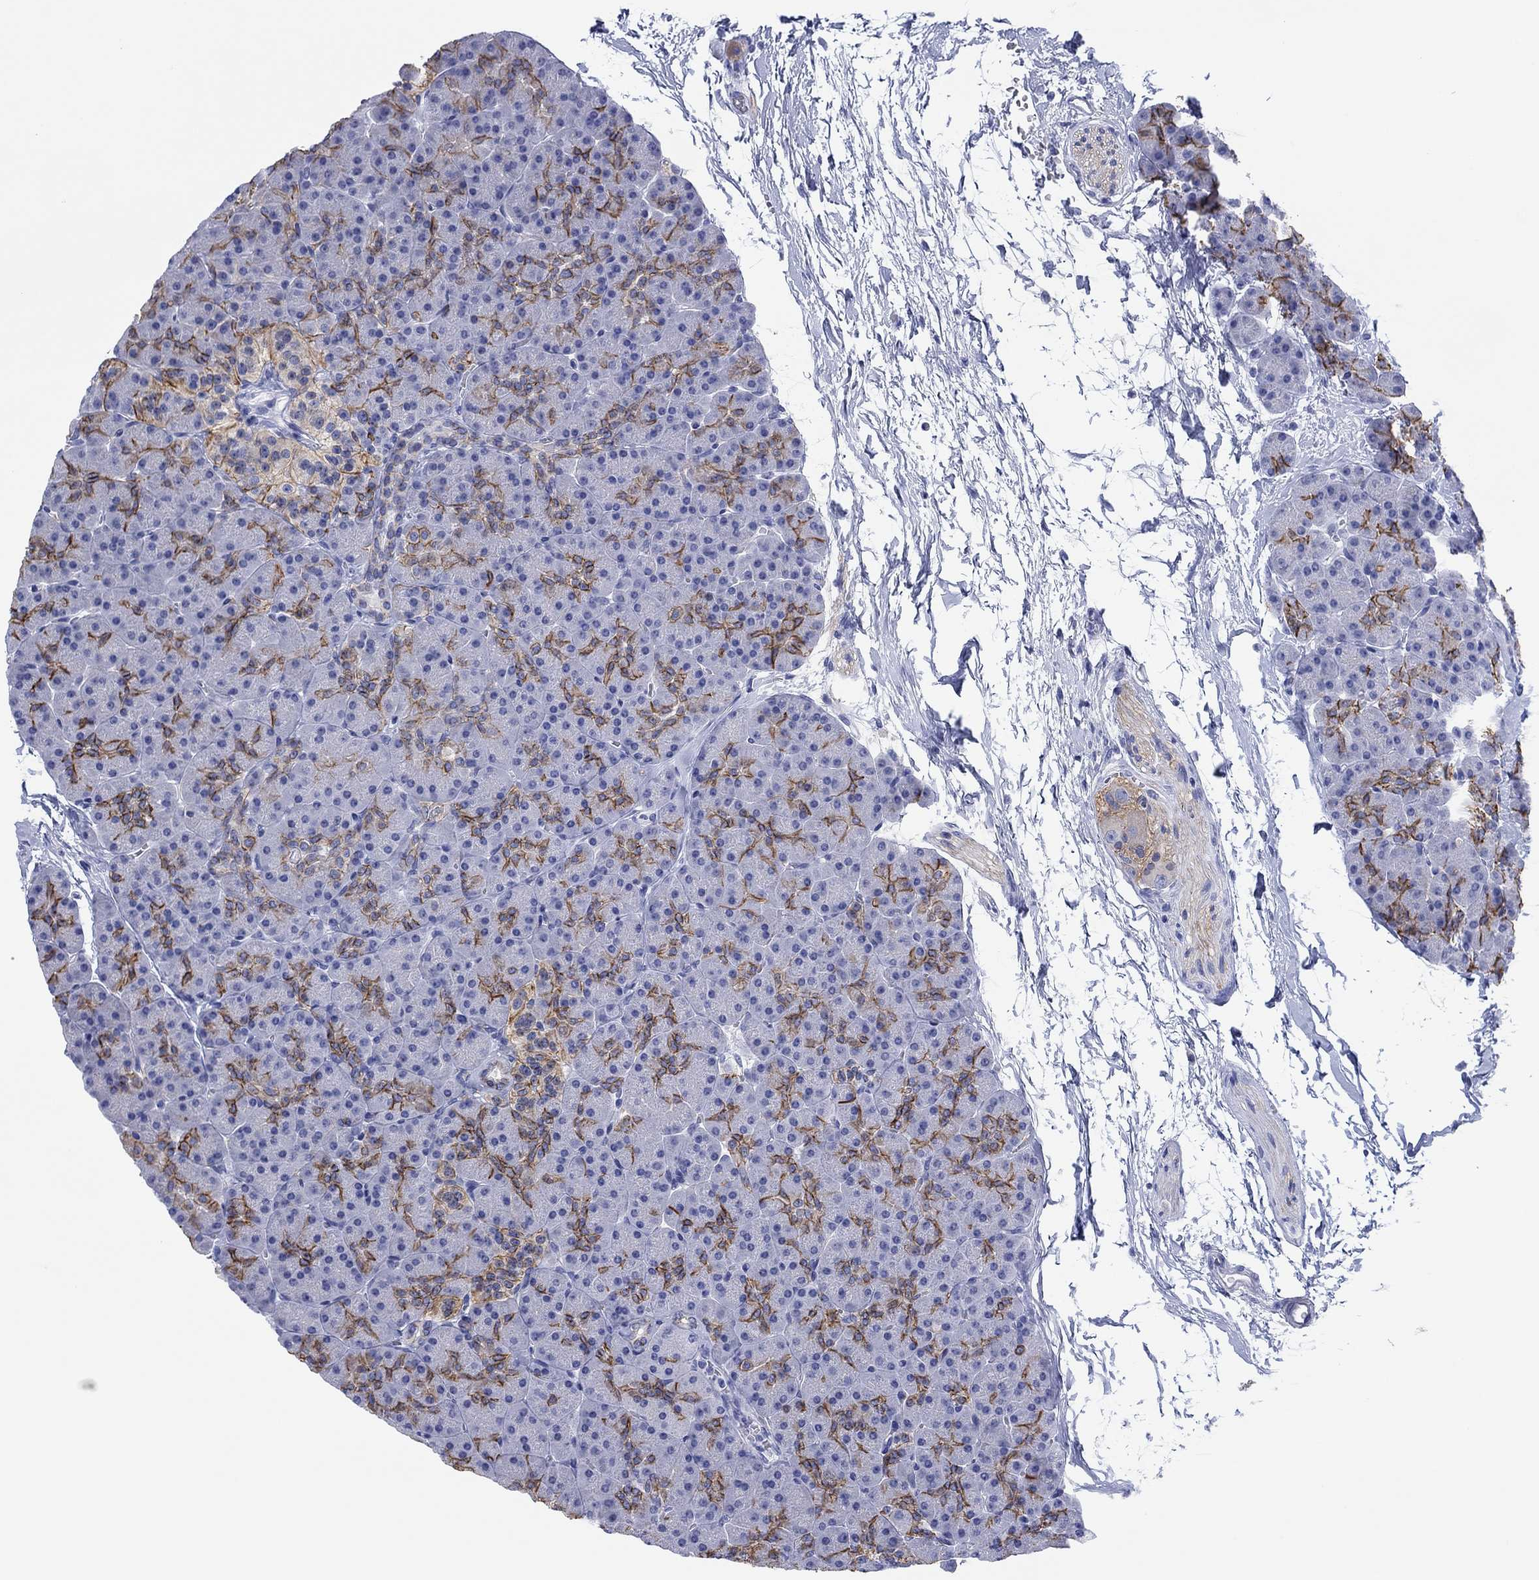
{"staining": {"intensity": "strong", "quantity": "<25%", "location": "cytoplasmic/membranous"}, "tissue": "pancreas", "cell_type": "Exocrine glandular cells", "image_type": "normal", "snomed": [{"axis": "morphology", "description": "Normal tissue, NOS"}, {"axis": "topography", "description": "Pancreas"}], "caption": "Protein expression analysis of unremarkable pancreas displays strong cytoplasmic/membranous positivity in about <25% of exocrine glandular cells. (Stains: DAB (3,3'-diaminobenzidine) in brown, nuclei in blue, Microscopy: brightfield microscopy at high magnification).", "gene": "ATP1B1", "patient": {"sex": "female", "age": 44}}